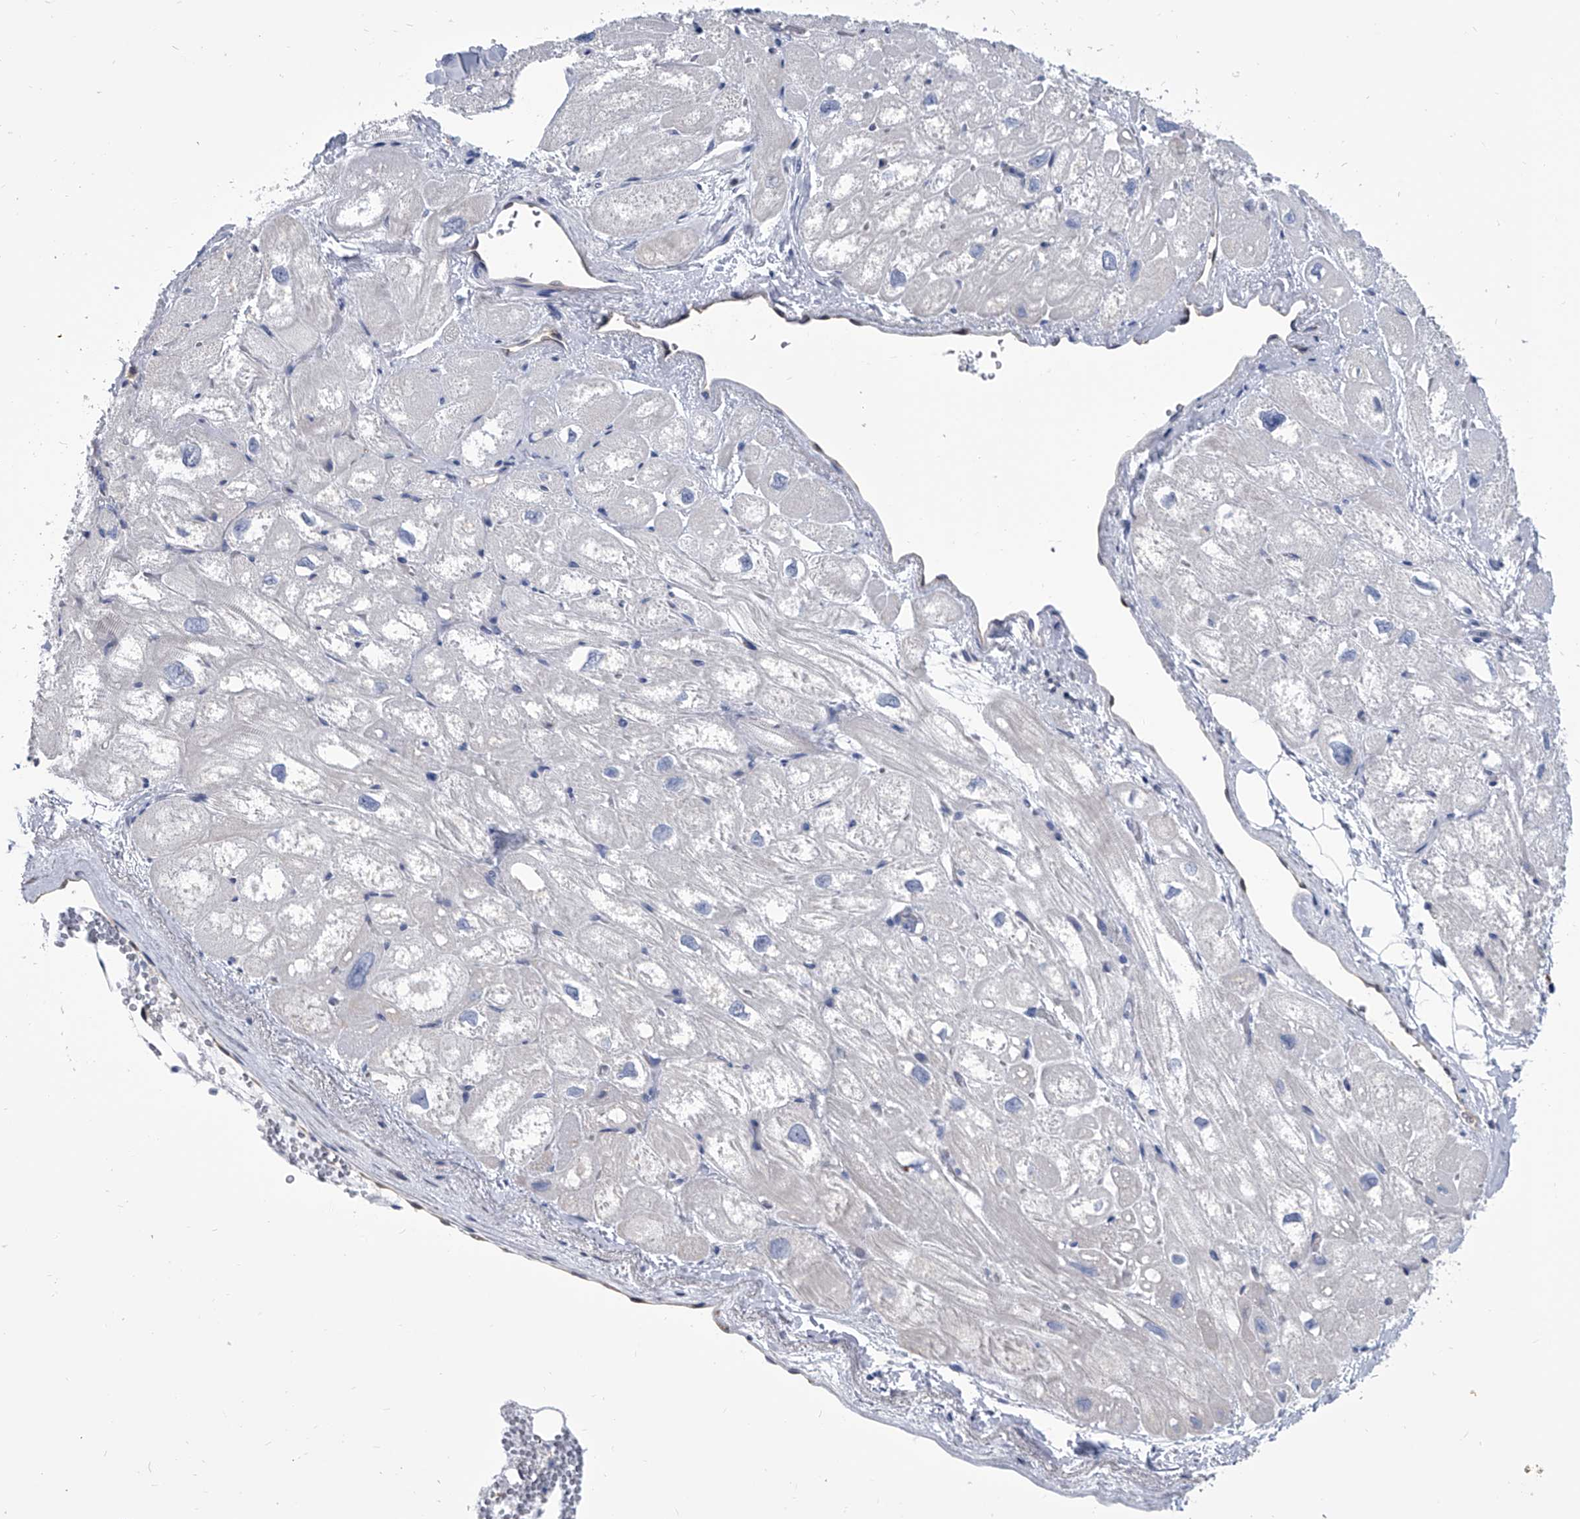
{"staining": {"intensity": "negative", "quantity": "none", "location": "none"}, "tissue": "heart muscle", "cell_type": "Cardiomyocytes", "image_type": "normal", "snomed": [{"axis": "morphology", "description": "Normal tissue, NOS"}, {"axis": "topography", "description": "Heart"}], "caption": "An immunohistochemistry (IHC) histopathology image of normal heart muscle is shown. There is no staining in cardiomyocytes of heart muscle. (DAB (3,3'-diaminobenzidine) immunohistochemistry (IHC) visualized using brightfield microscopy, high magnification).", "gene": "SERPINB9", "patient": {"sex": "male", "age": 50}}